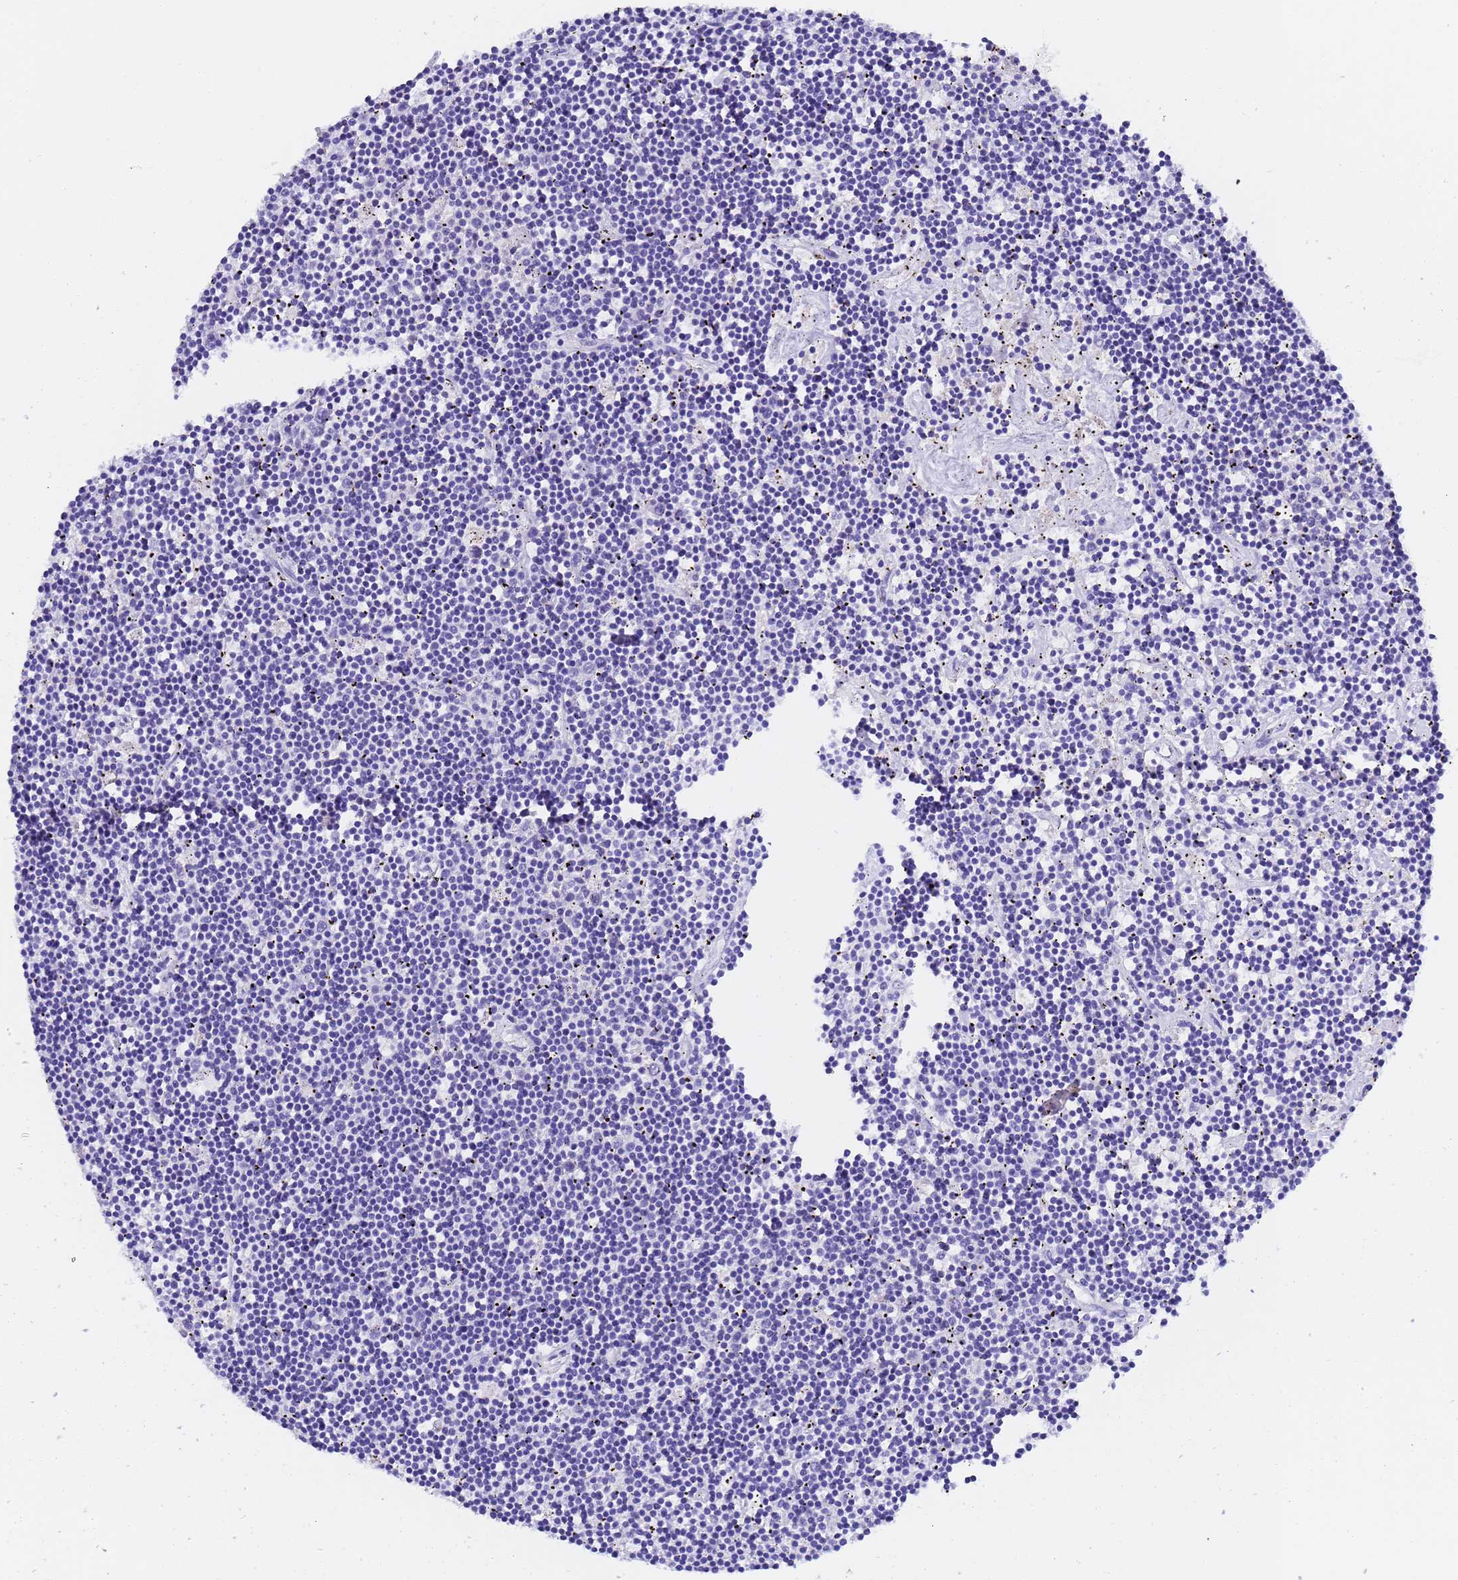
{"staining": {"intensity": "negative", "quantity": "none", "location": "none"}, "tissue": "lymphoma", "cell_type": "Tumor cells", "image_type": "cancer", "snomed": [{"axis": "morphology", "description": "Malignant lymphoma, non-Hodgkin's type, Low grade"}, {"axis": "topography", "description": "Spleen"}], "caption": "Tumor cells show no significant protein positivity in lymphoma.", "gene": "GABRA1", "patient": {"sex": "male", "age": 76}}